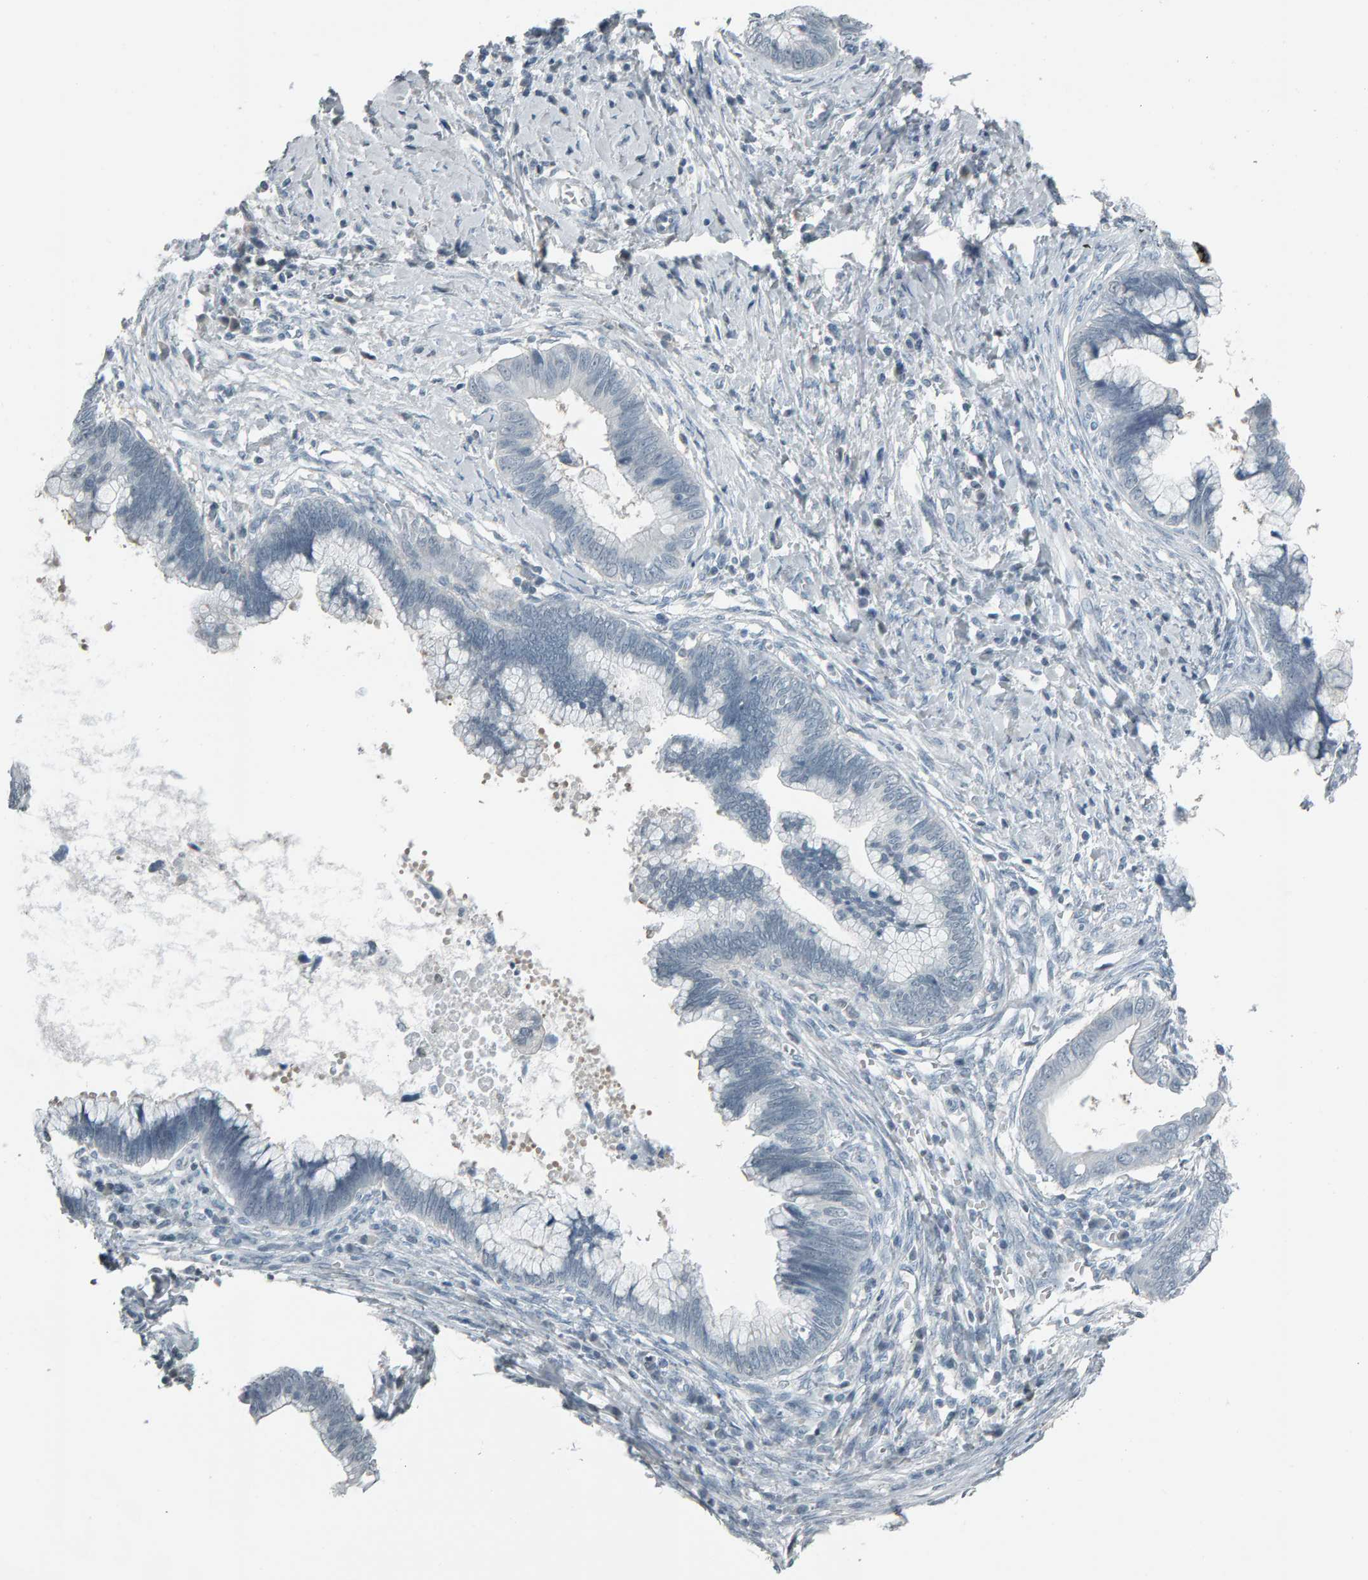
{"staining": {"intensity": "negative", "quantity": "none", "location": "none"}, "tissue": "cervical cancer", "cell_type": "Tumor cells", "image_type": "cancer", "snomed": [{"axis": "morphology", "description": "Adenocarcinoma, NOS"}, {"axis": "topography", "description": "Cervix"}], "caption": "This is an immunohistochemistry histopathology image of human cervical cancer. There is no positivity in tumor cells.", "gene": "PYY", "patient": {"sex": "female", "age": 44}}